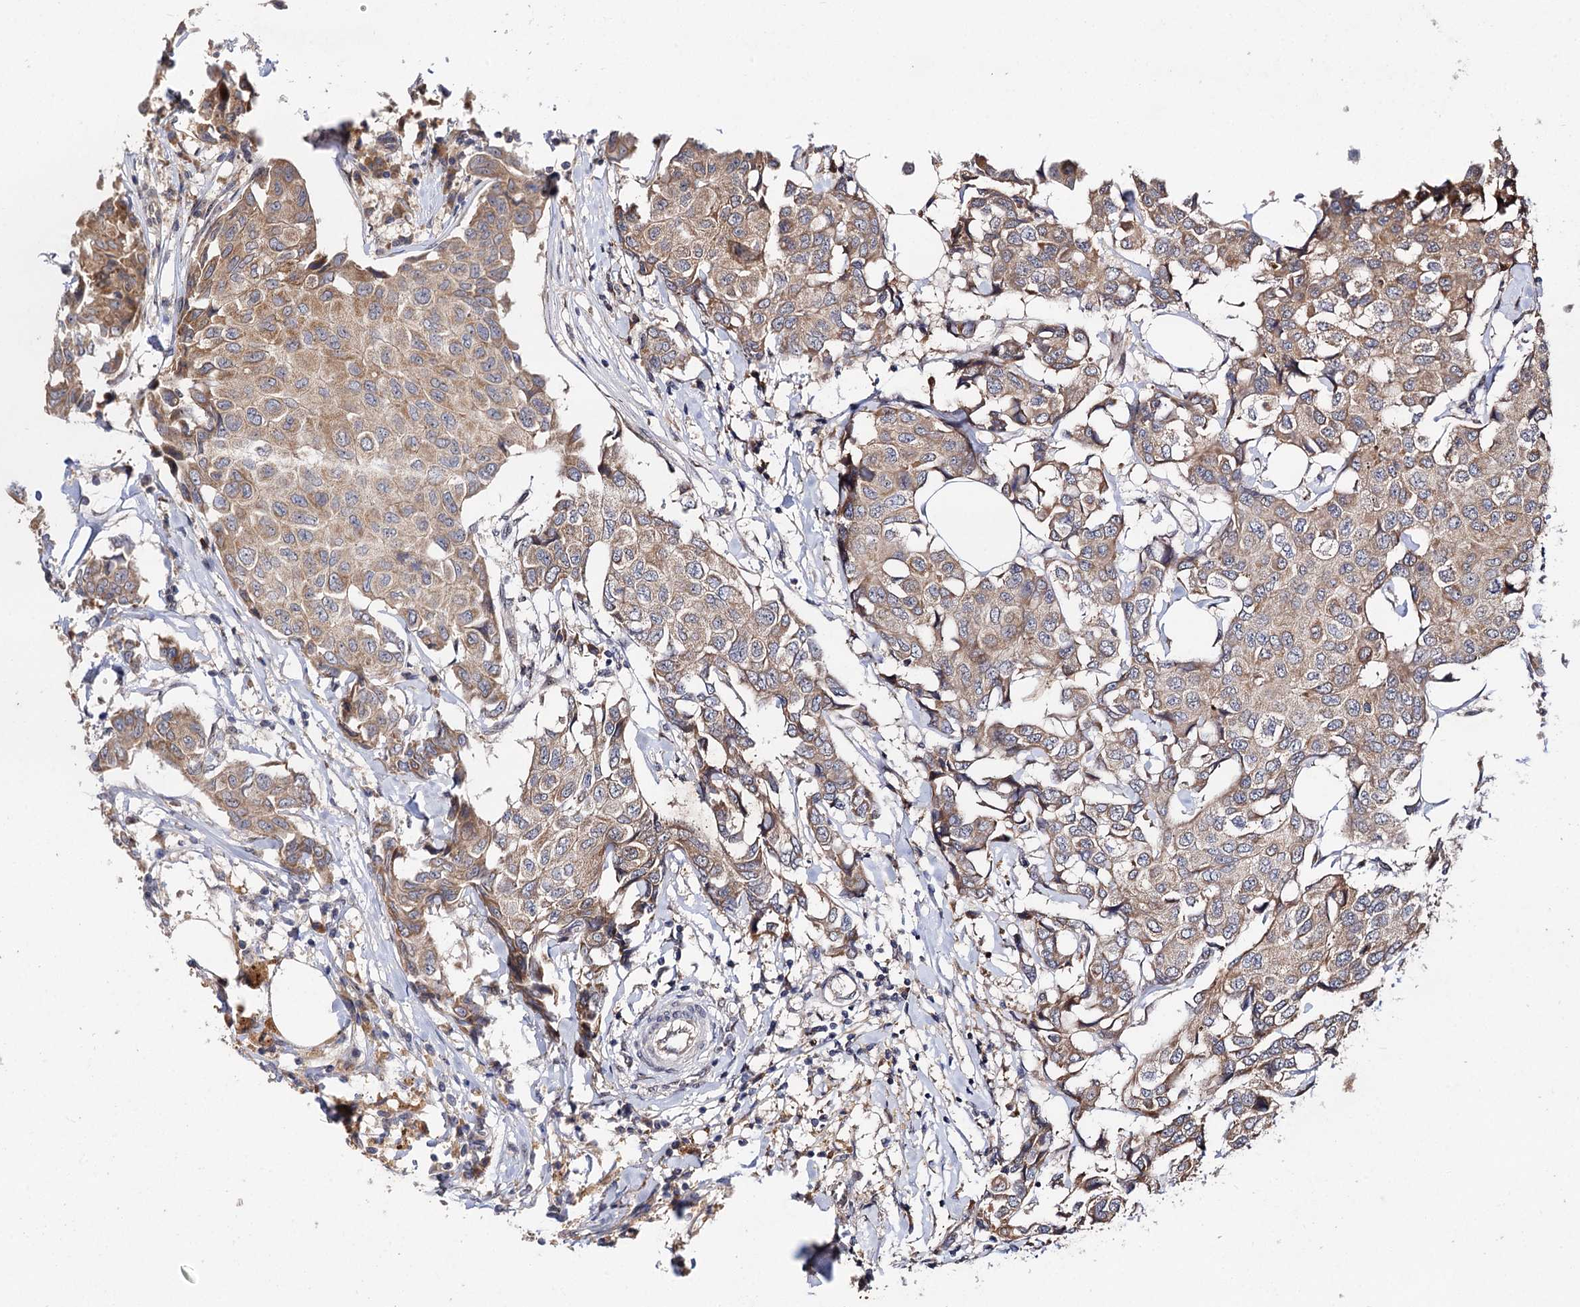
{"staining": {"intensity": "weak", "quantity": ">75%", "location": "cytoplasmic/membranous"}, "tissue": "breast cancer", "cell_type": "Tumor cells", "image_type": "cancer", "snomed": [{"axis": "morphology", "description": "Duct carcinoma"}, {"axis": "topography", "description": "Breast"}], "caption": "The immunohistochemical stain labels weak cytoplasmic/membranous positivity in tumor cells of breast cancer tissue.", "gene": "FBXW8", "patient": {"sex": "female", "age": 80}}